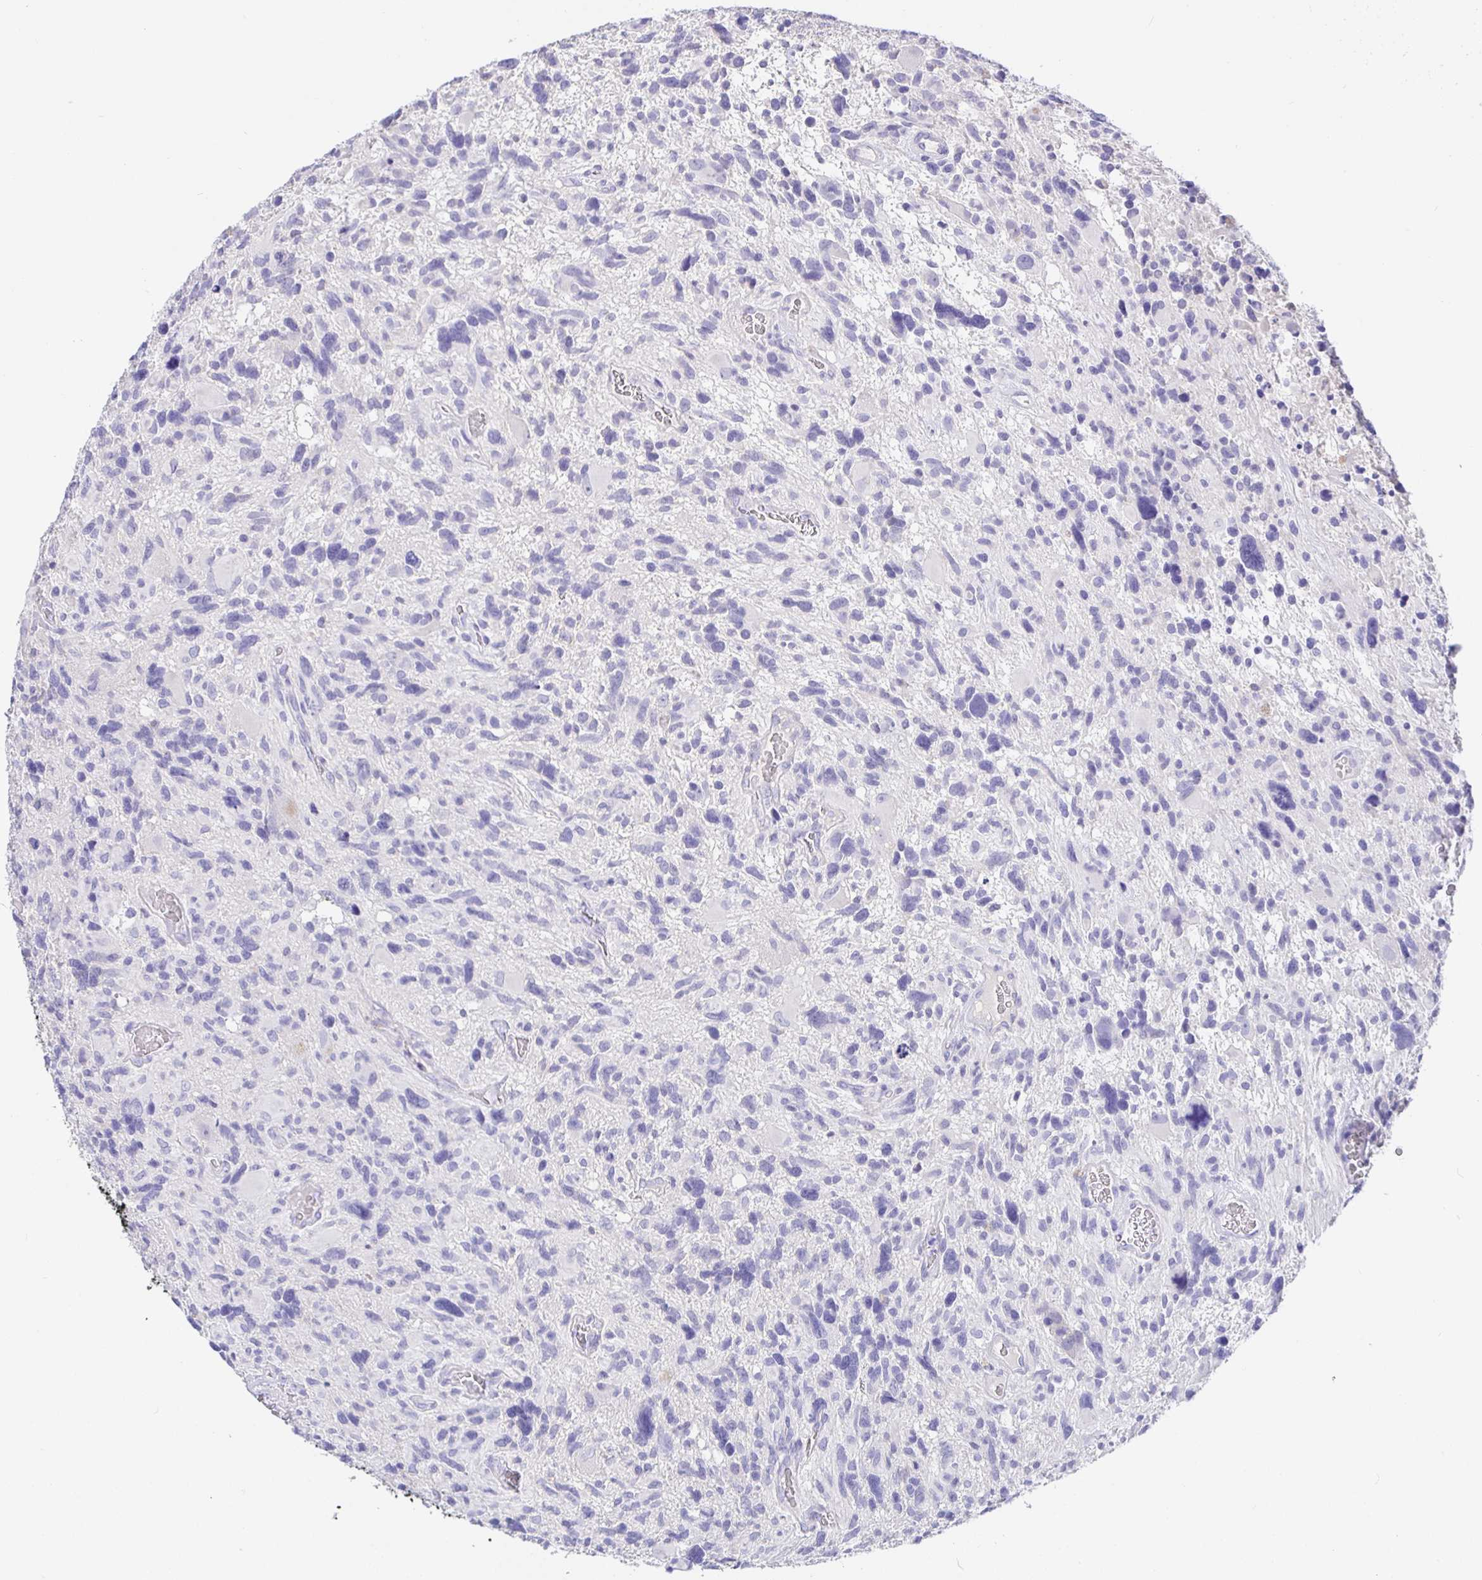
{"staining": {"intensity": "negative", "quantity": "none", "location": "none"}, "tissue": "glioma", "cell_type": "Tumor cells", "image_type": "cancer", "snomed": [{"axis": "morphology", "description": "Glioma, malignant, High grade"}, {"axis": "topography", "description": "Brain"}], "caption": "The image displays no significant positivity in tumor cells of glioma. (DAB immunohistochemistry (IHC) with hematoxylin counter stain).", "gene": "TPTE", "patient": {"sex": "male", "age": 49}}